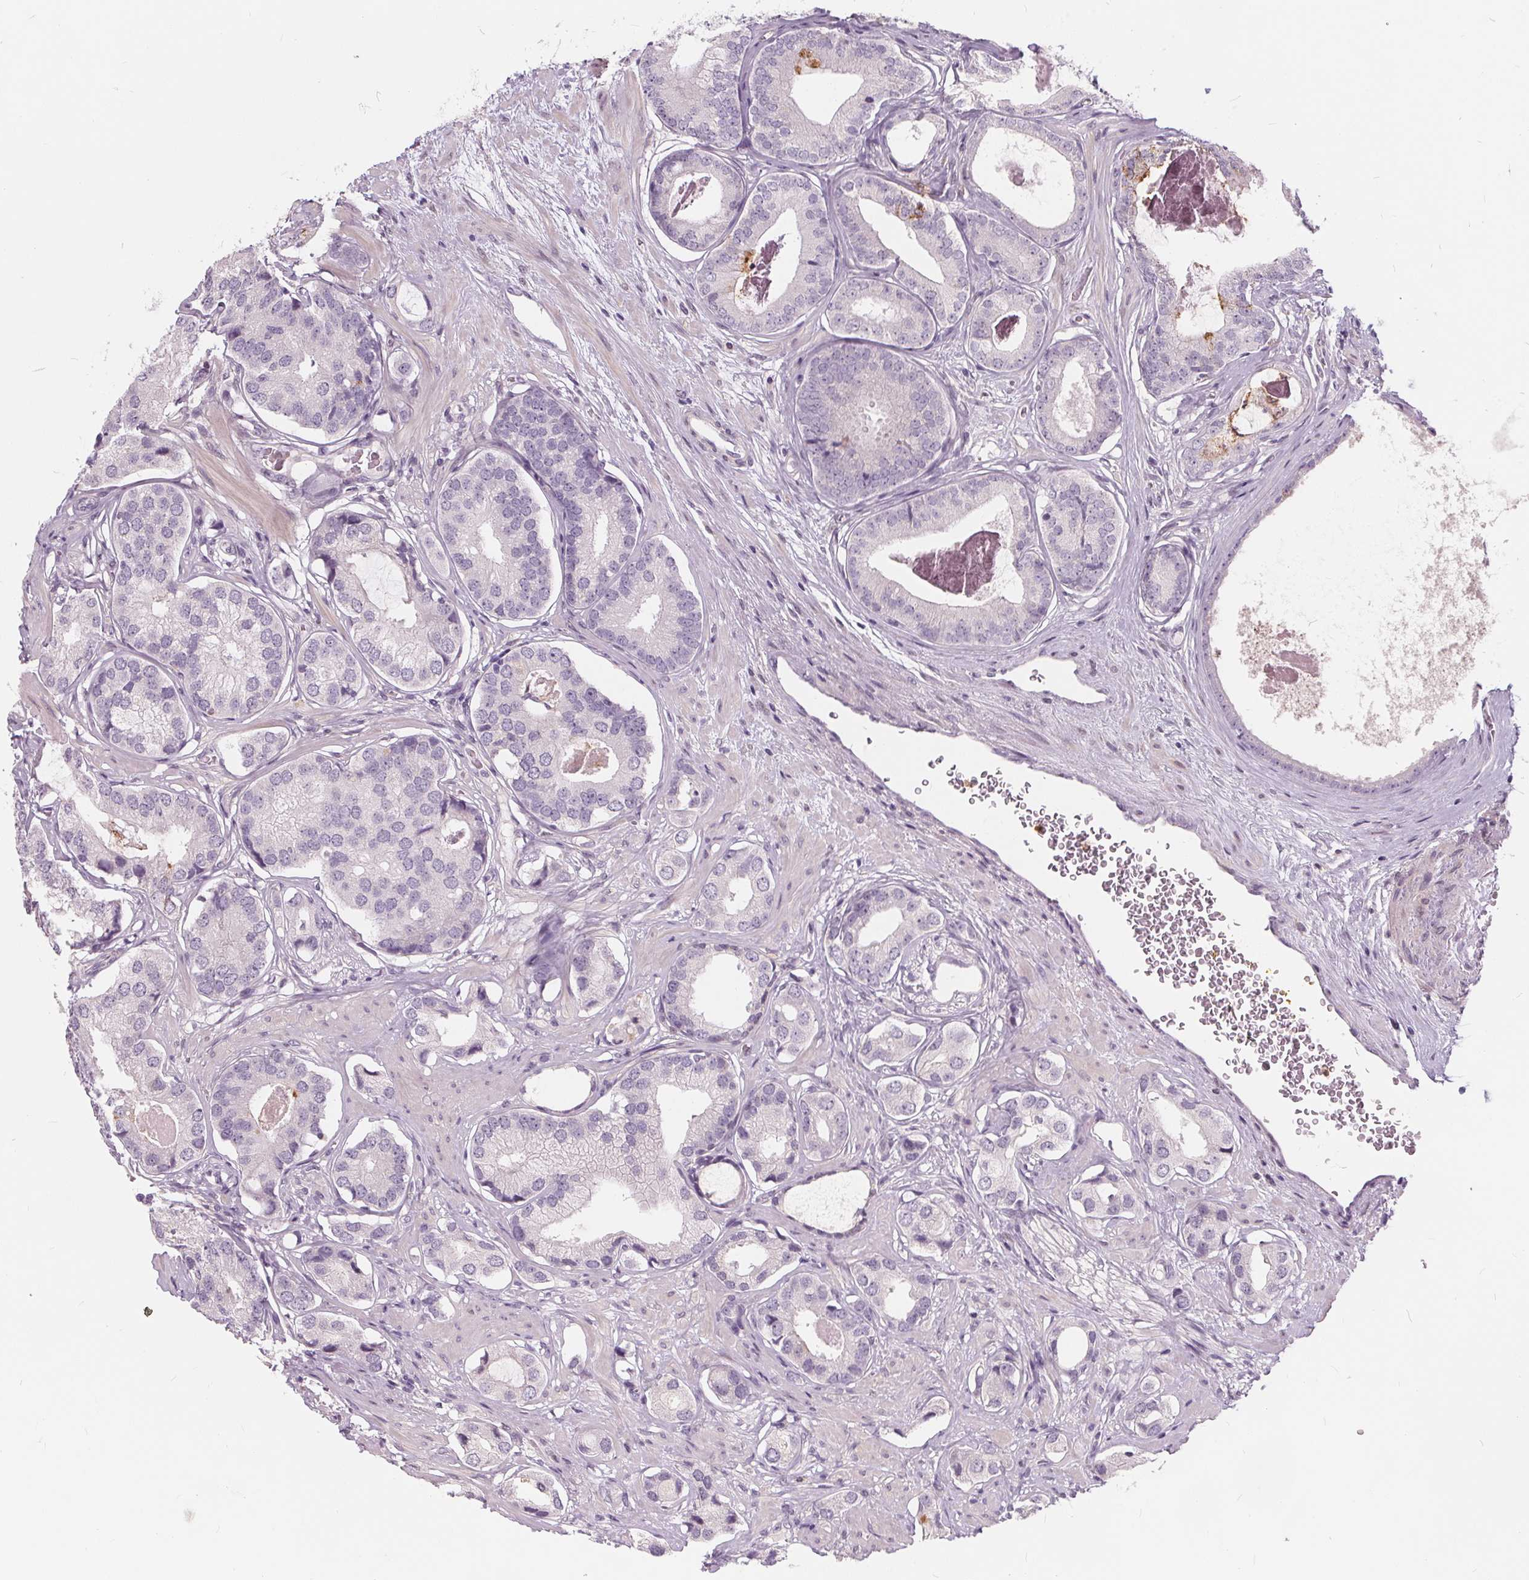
{"staining": {"intensity": "negative", "quantity": "none", "location": "none"}, "tissue": "prostate cancer", "cell_type": "Tumor cells", "image_type": "cancer", "snomed": [{"axis": "morphology", "description": "Adenocarcinoma, Low grade"}, {"axis": "topography", "description": "Prostate"}], "caption": "High magnification brightfield microscopy of prostate adenocarcinoma (low-grade) stained with DAB (brown) and counterstained with hematoxylin (blue): tumor cells show no significant staining. (Stains: DAB immunohistochemistry with hematoxylin counter stain, Microscopy: brightfield microscopy at high magnification).", "gene": "HAAO", "patient": {"sex": "male", "age": 61}}